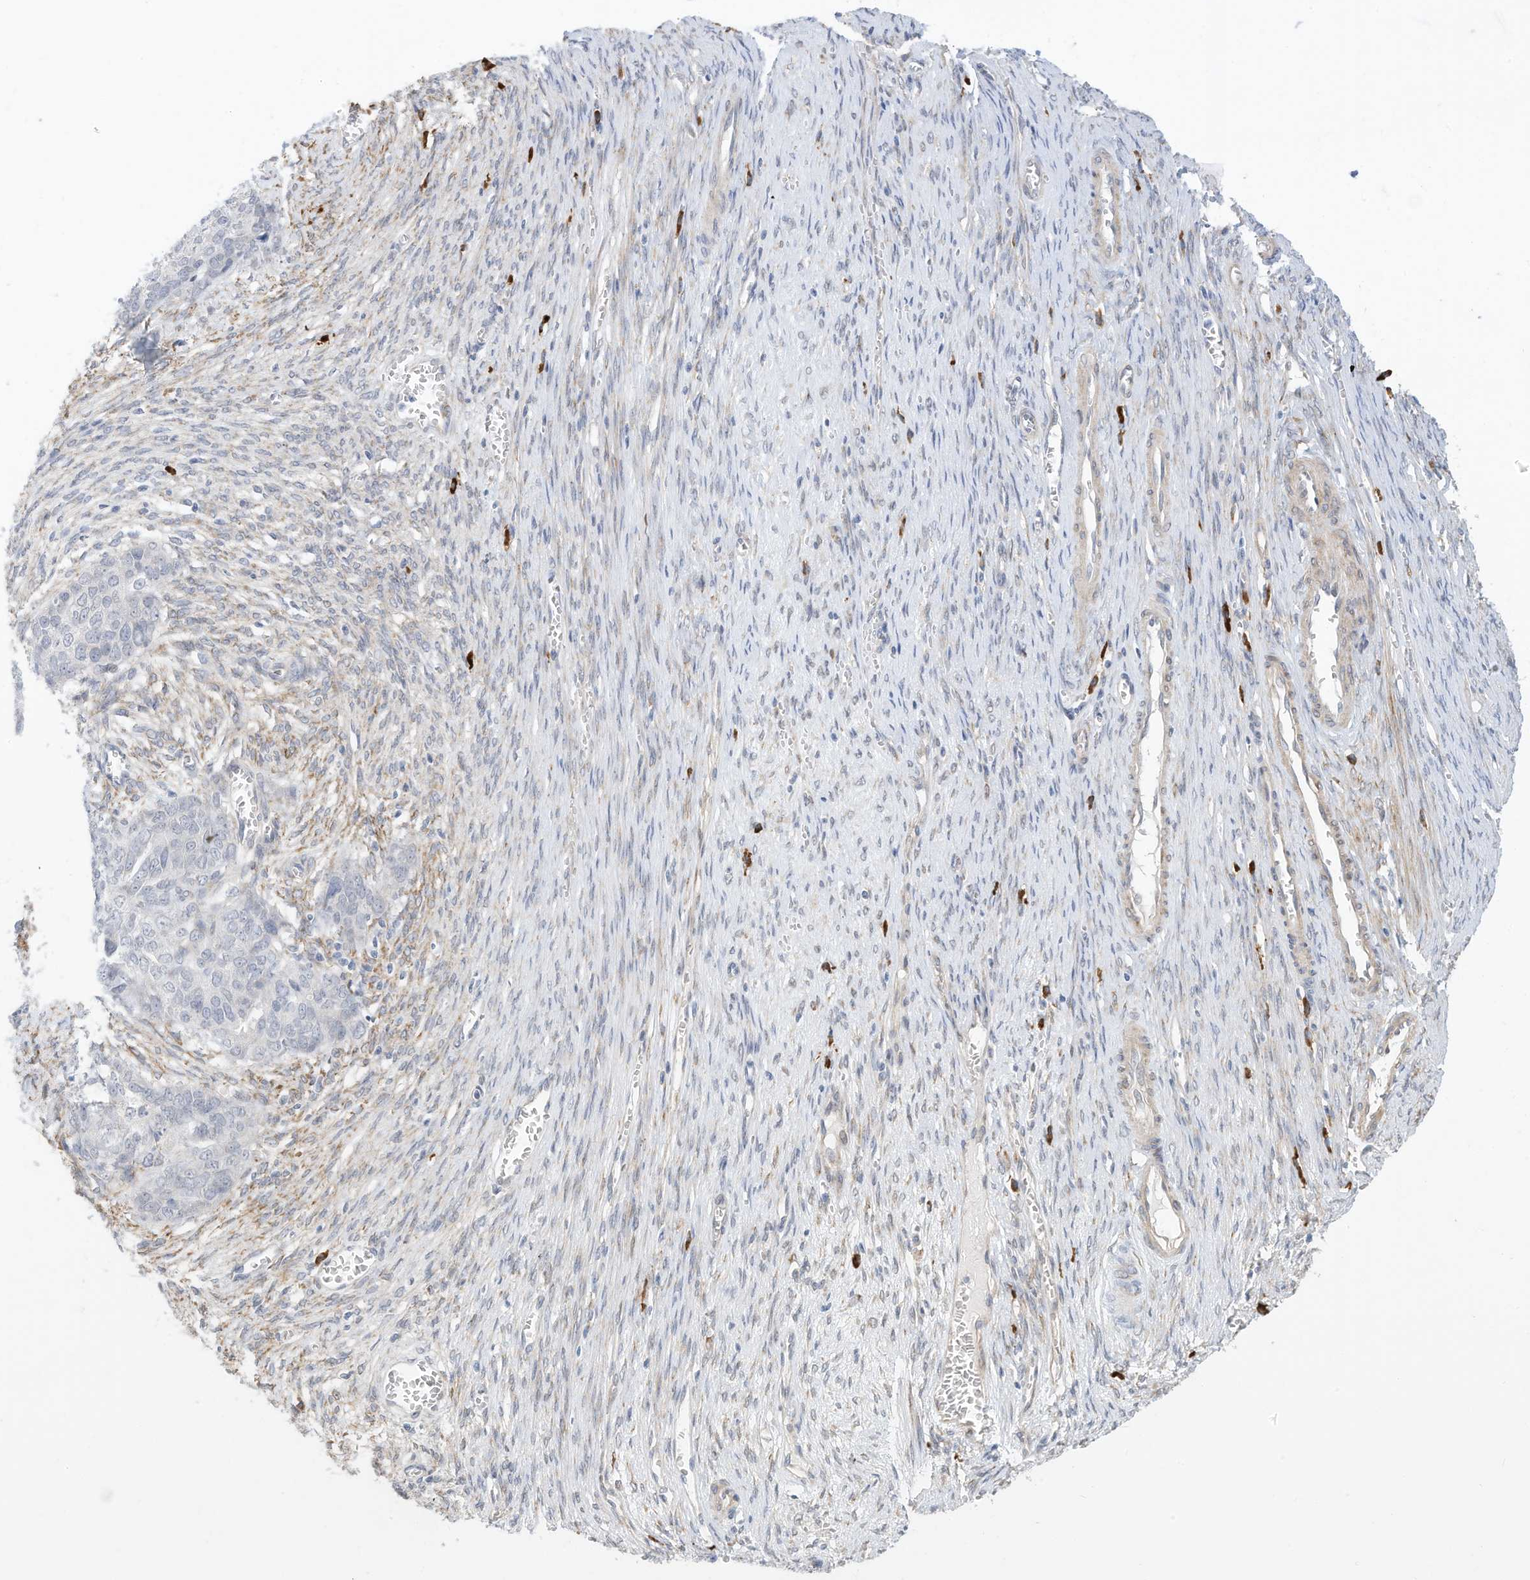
{"staining": {"intensity": "negative", "quantity": "none", "location": "none"}, "tissue": "ovarian cancer", "cell_type": "Tumor cells", "image_type": "cancer", "snomed": [{"axis": "morphology", "description": "Cystadenocarcinoma, serous, NOS"}, {"axis": "topography", "description": "Ovary"}], "caption": "Immunohistochemistry (IHC) image of human ovarian cancer stained for a protein (brown), which shows no expression in tumor cells. (DAB (3,3'-diaminobenzidine) immunohistochemistry visualized using brightfield microscopy, high magnification).", "gene": "ZNF292", "patient": {"sex": "female", "age": 44}}